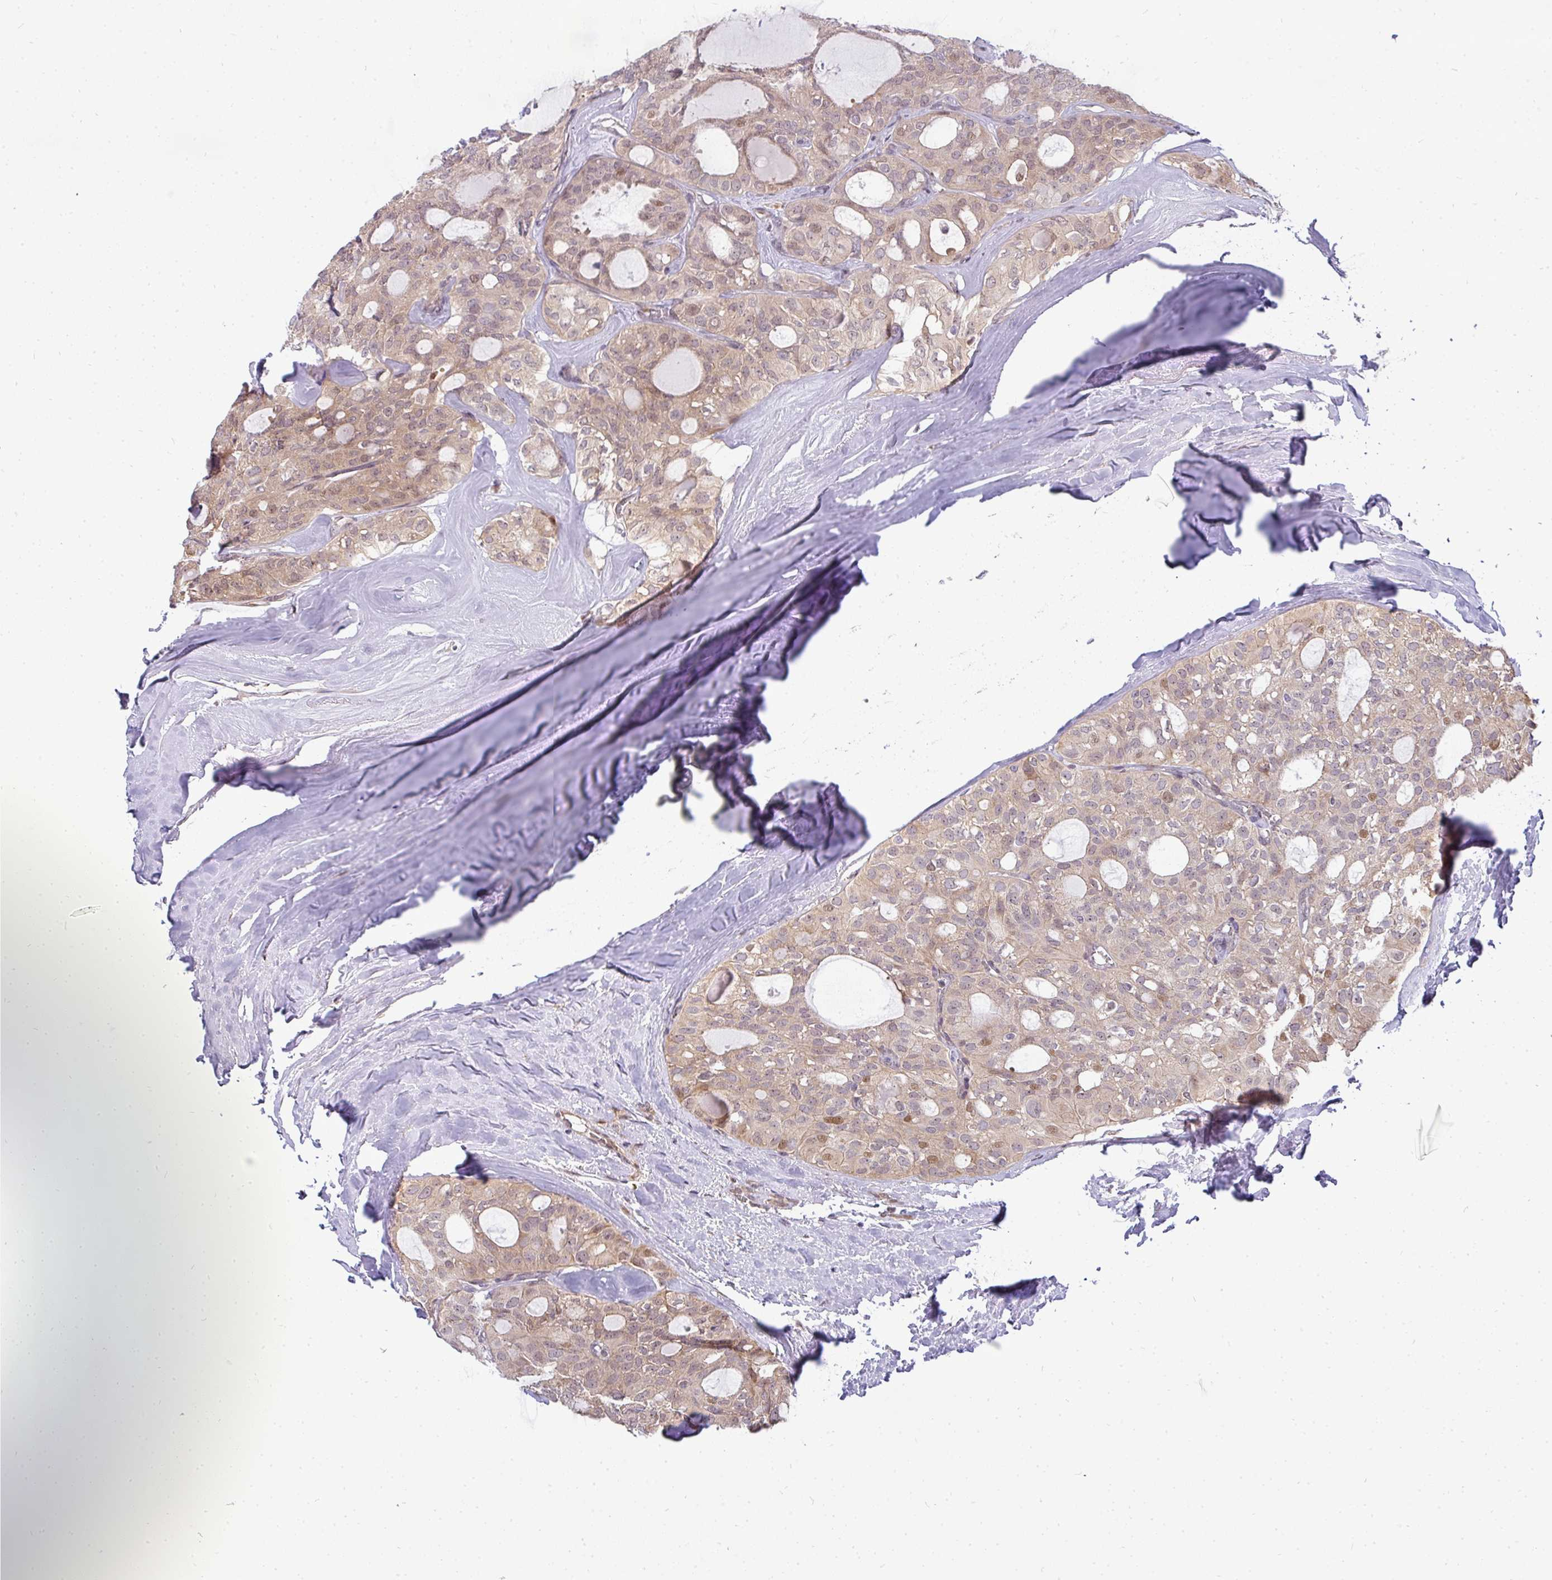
{"staining": {"intensity": "weak", "quantity": "25%-75%", "location": "cytoplasmic/membranous,nuclear"}, "tissue": "thyroid cancer", "cell_type": "Tumor cells", "image_type": "cancer", "snomed": [{"axis": "morphology", "description": "Follicular adenoma carcinoma, NOS"}, {"axis": "topography", "description": "Thyroid gland"}], "caption": "Protein expression analysis of thyroid cancer demonstrates weak cytoplasmic/membranous and nuclear staining in about 25%-75% of tumor cells.", "gene": "PATZ1", "patient": {"sex": "male", "age": 75}}